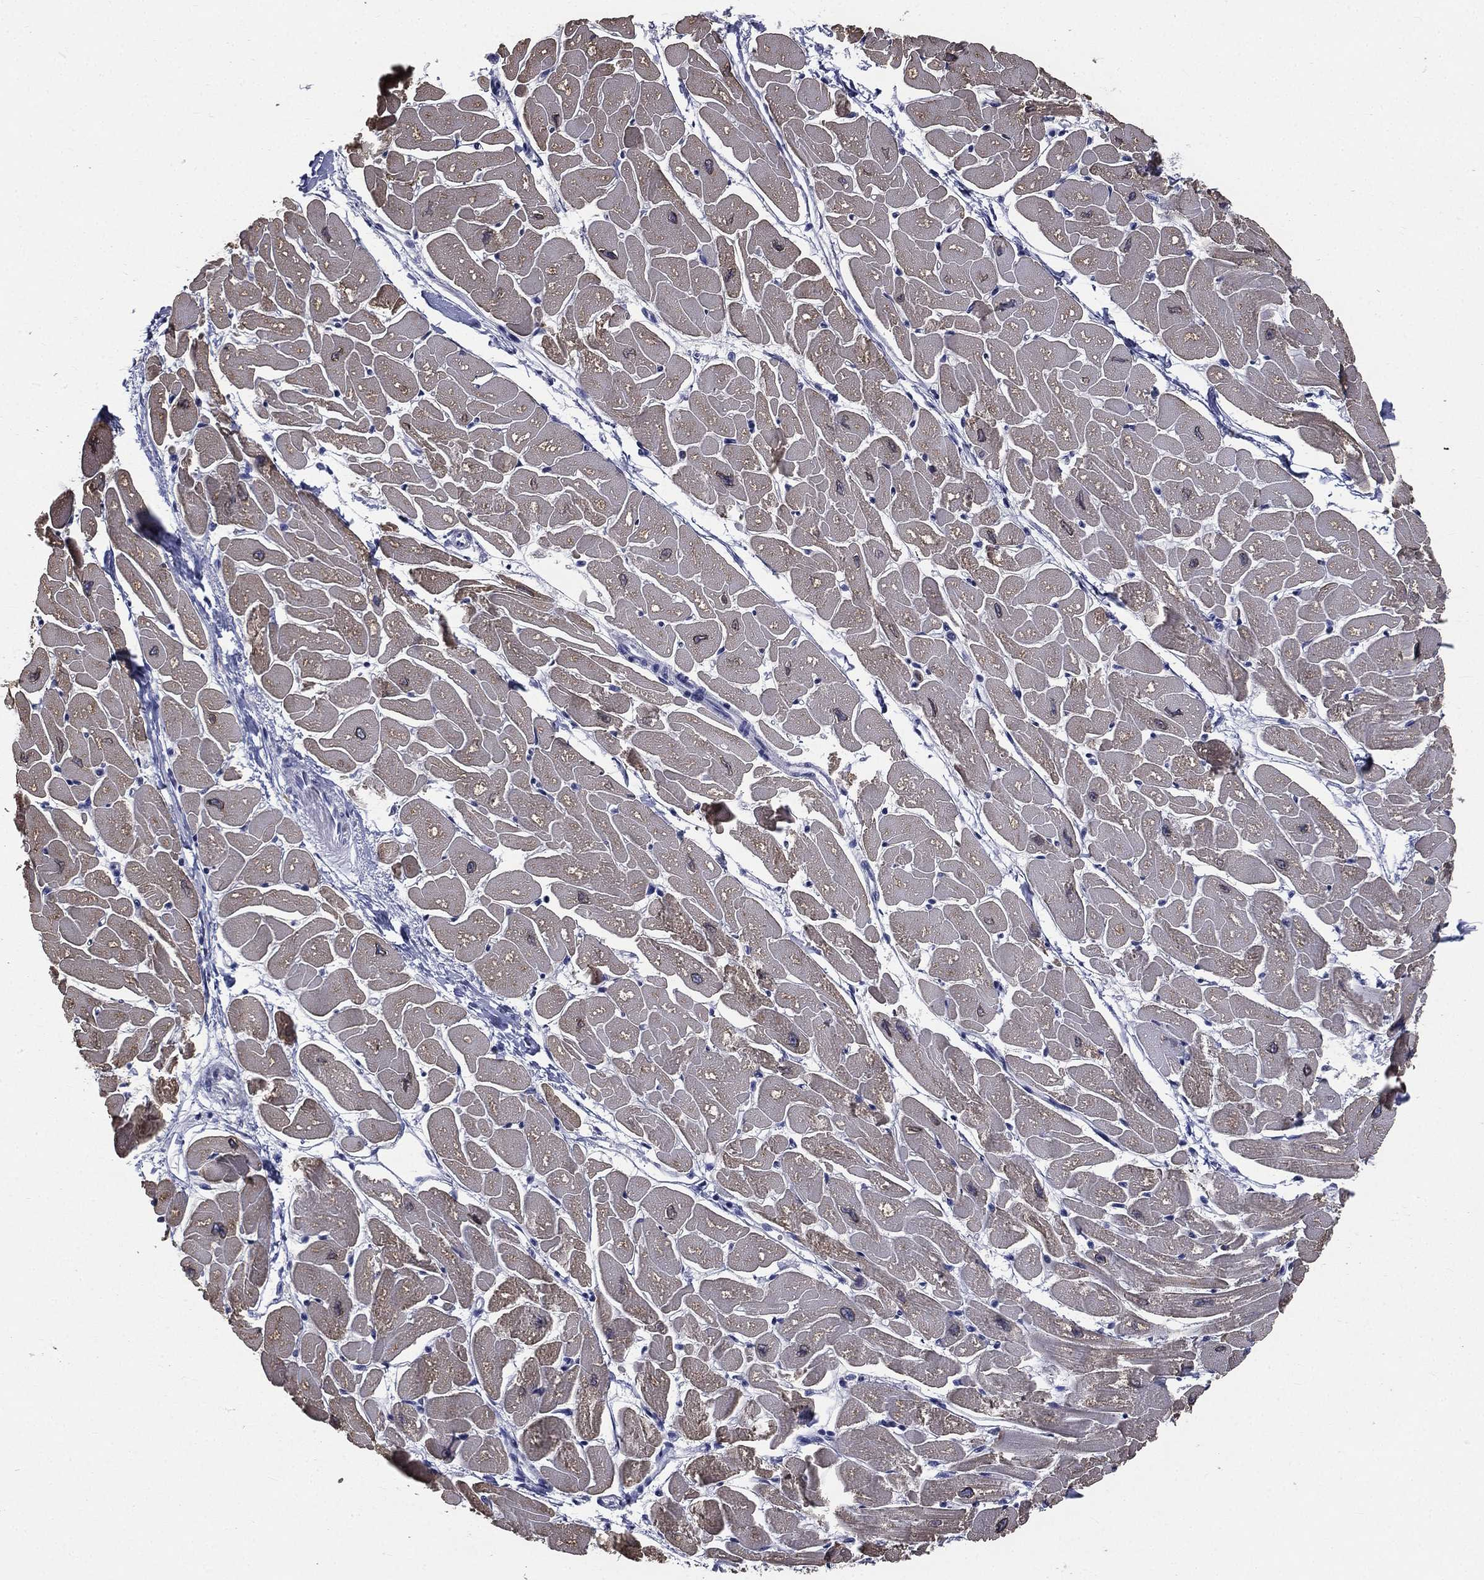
{"staining": {"intensity": "weak", "quantity": "25%-75%", "location": "cytoplasmic/membranous"}, "tissue": "heart muscle", "cell_type": "Cardiomyocytes", "image_type": "normal", "snomed": [{"axis": "morphology", "description": "Normal tissue, NOS"}, {"axis": "topography", "description": "Heart"}], "caption": "Immunohistochemical staining of unremarkable human heart muscle exhibits weak cytoplasmic/membranous protein positivity in approximately 25%-75% of cardiomyocytes. (DAB IHC with brightfield microscopy, high magnification).", "gene": "IFT27", "patient": {"sex": "male", "age": 57}}